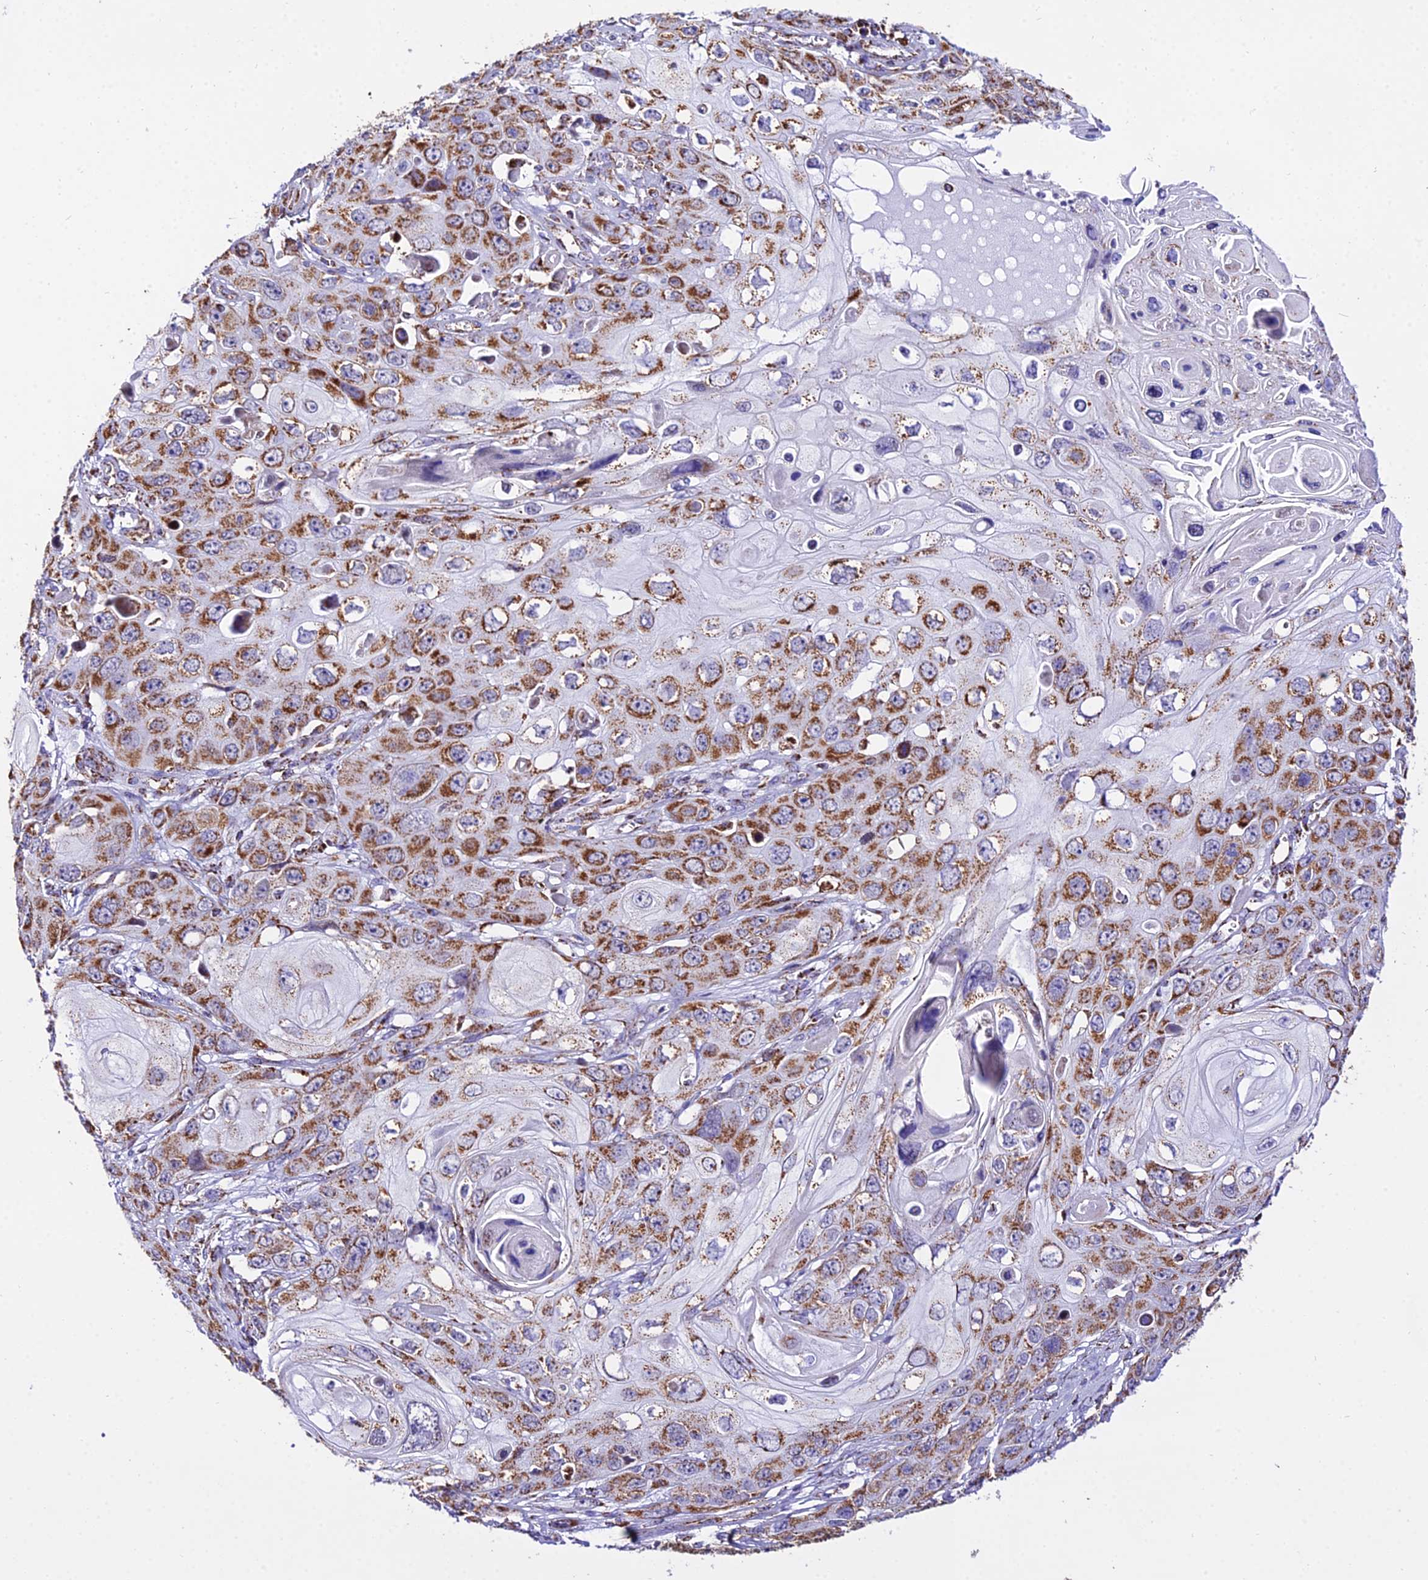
{"staining": {"intensity": "moderate", "quantity": ">75%", "location": "cytoplasmic/membranous"}, "tissue": "skin cancer", "cell_type": "Tumor cells", "image_type": "cancer", "snomed": [{"axis": "morphology", "description": "Squamous cell carcinoma, NOS"}, {"axis": "topography", "description": "Skin"}], "caption": "Immunohistochemical staining of human skin squamous cell carcinoma shows medium levels of moderate cytoplasmic/membranous expression in about >75% of tumor cells. (DAB (3,3'-diaminobenzidine) IHC, brown staining for protein, blue staining for nuclei).", "gene": "ATP5PD", "patient": {"sex": "male", "age": 55}}